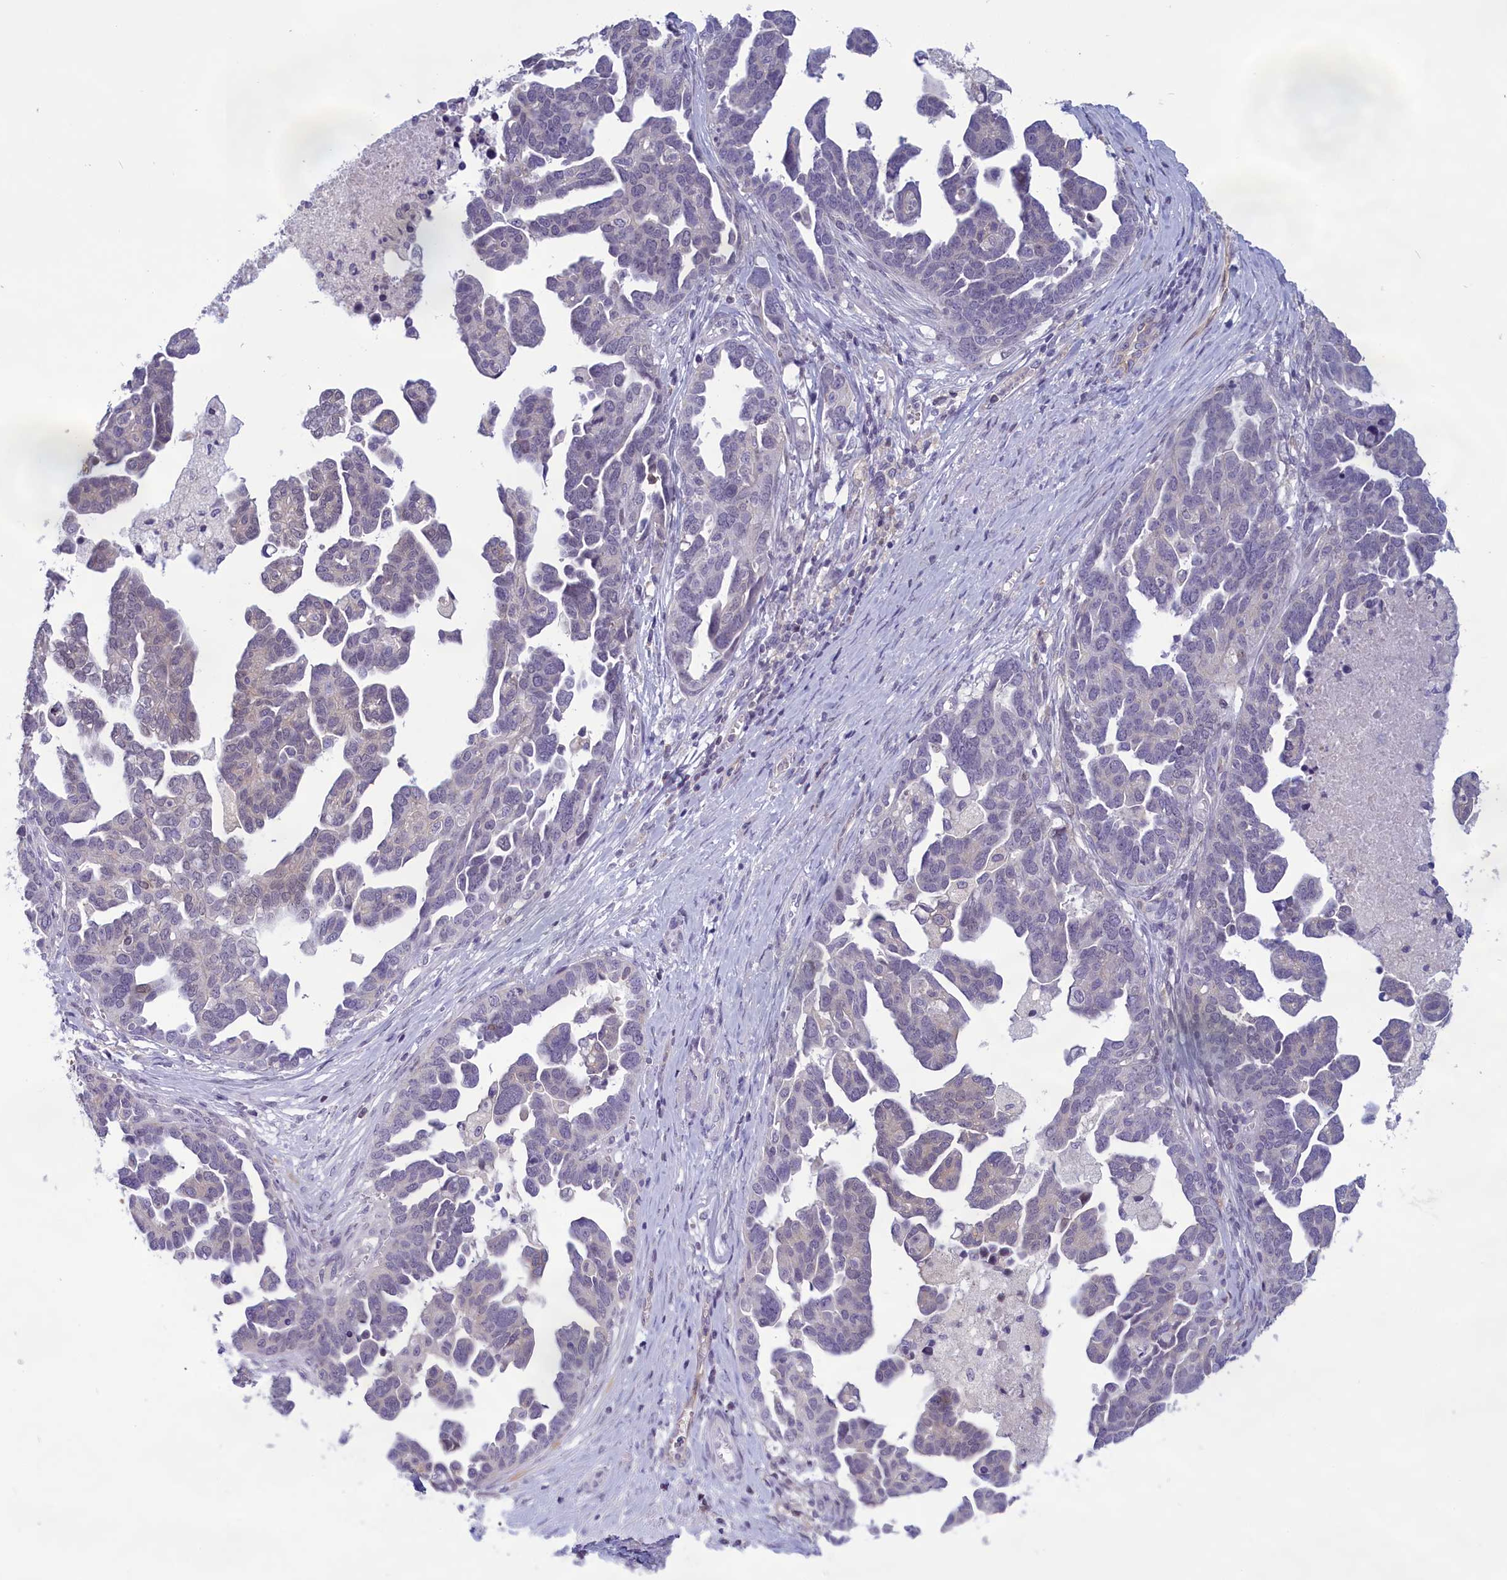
{"staining": {"intensity": "negative", "quantity": "none", "location": "none"}, "tissue": "ovarian cancer", "cell_type": "Tumor cells", "image_type": "cancer", "snomed": [{"axis": "morphology", "description": "Cystadenocarcinoma, serous, NOS"}, {"axis": "topography", "description": "Ovary"}], "caption": "This is an IHC image of human ovarian cancer (serous cystadenocarcinoma). There is no expression in tumor cells.", "gene": "CORO2A", "patient": {"sex": "female", "age": 54}}